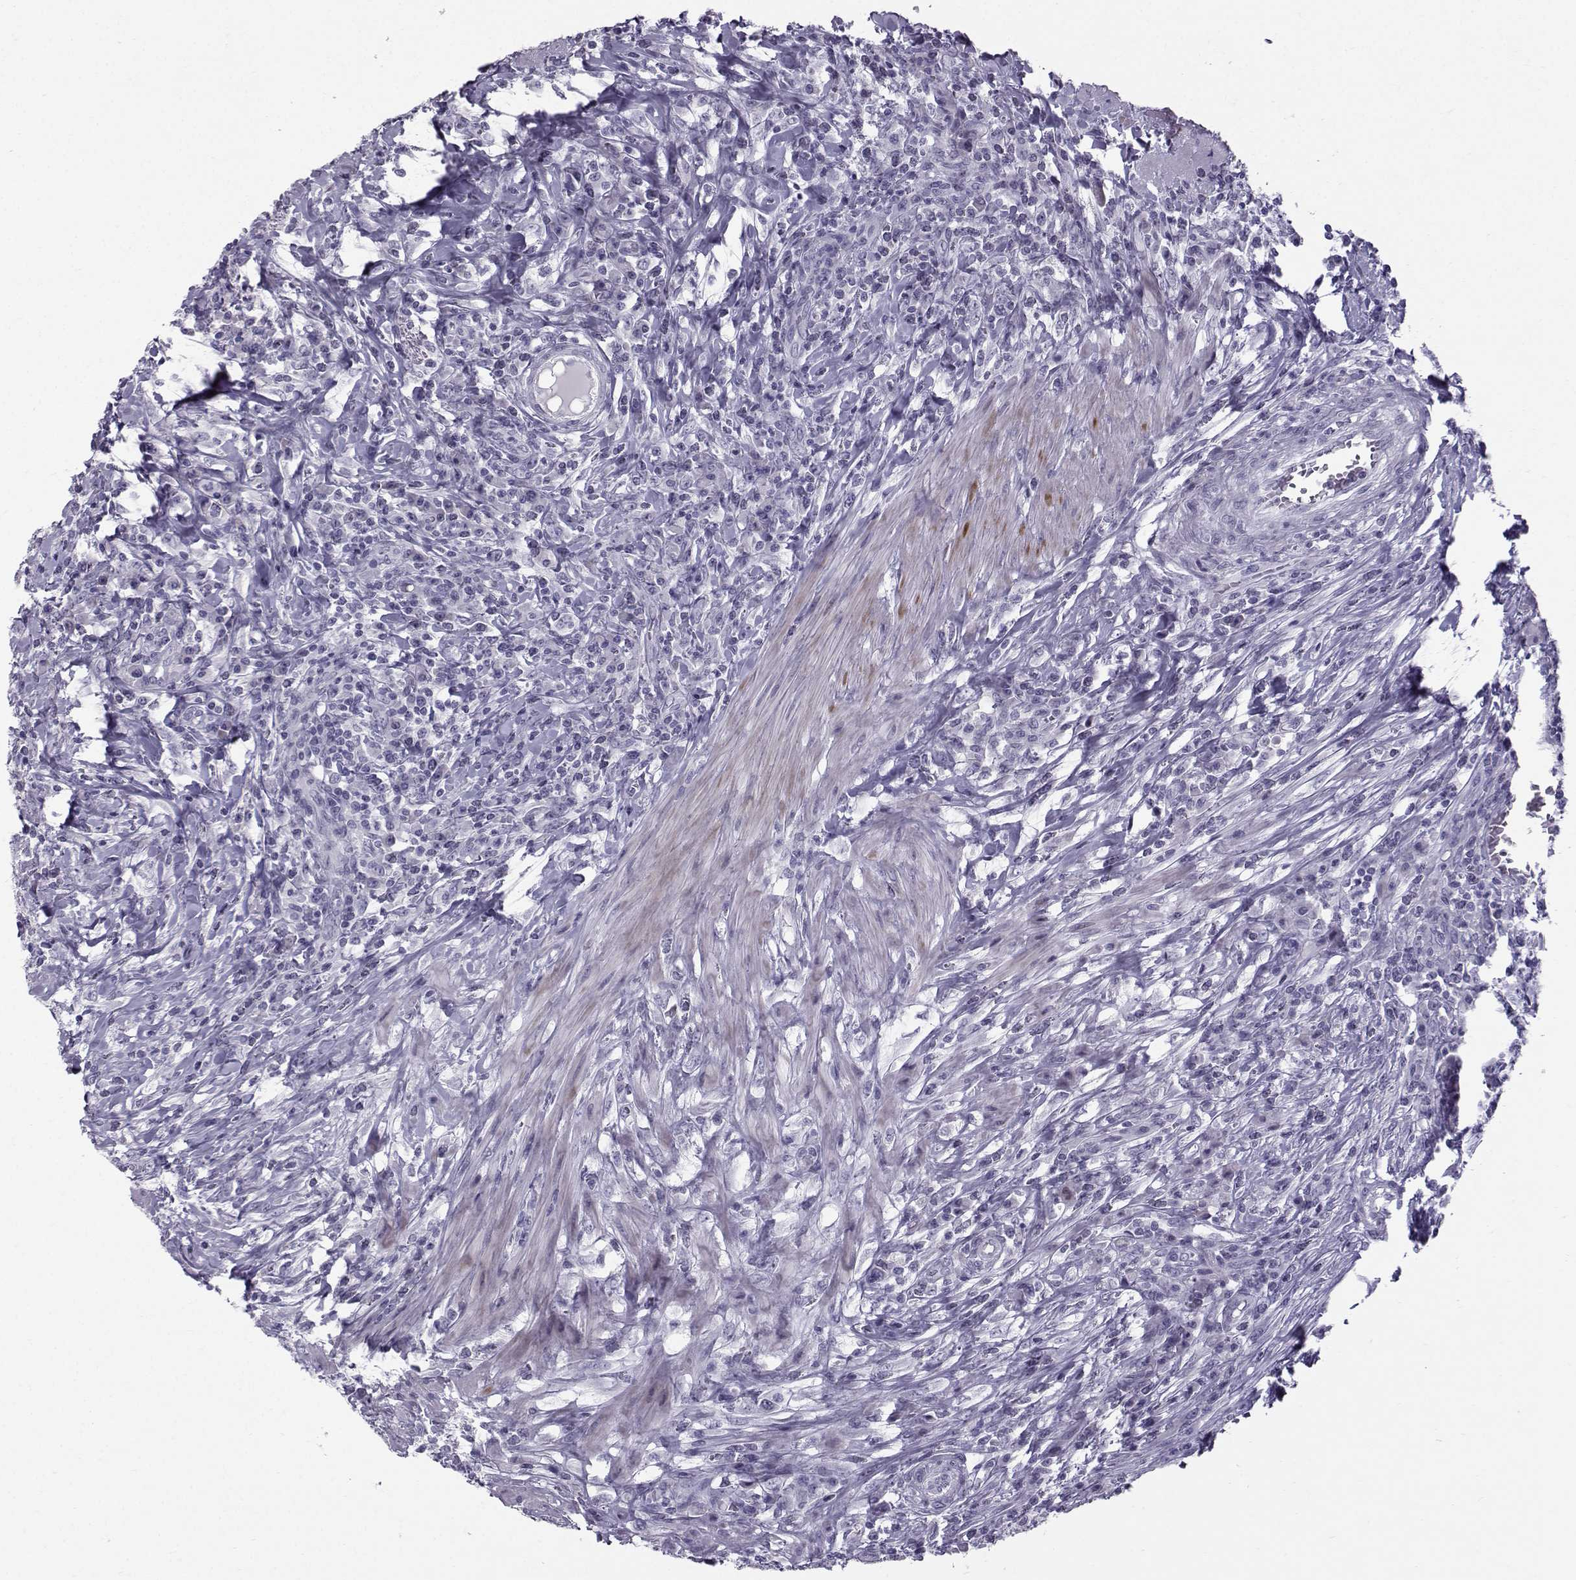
{"staining": {"intensity": "negative", "quantity": "none", "location": "none"}, "tissue": "colorectal cancer", "cell_type": "Tumor cells", "image_type": "cancer", "snomed": [{"axis": "morphology", "description": "Adenocarcinoma, NOS"}, {"axis": "topography", "description": "Colon"}], "caption": "Tumor cells are negative for protein expression in human adenocarcinoma (colorectal).", "gene": "DMRT3", "patient": {"sex": "male", "age": 53}}